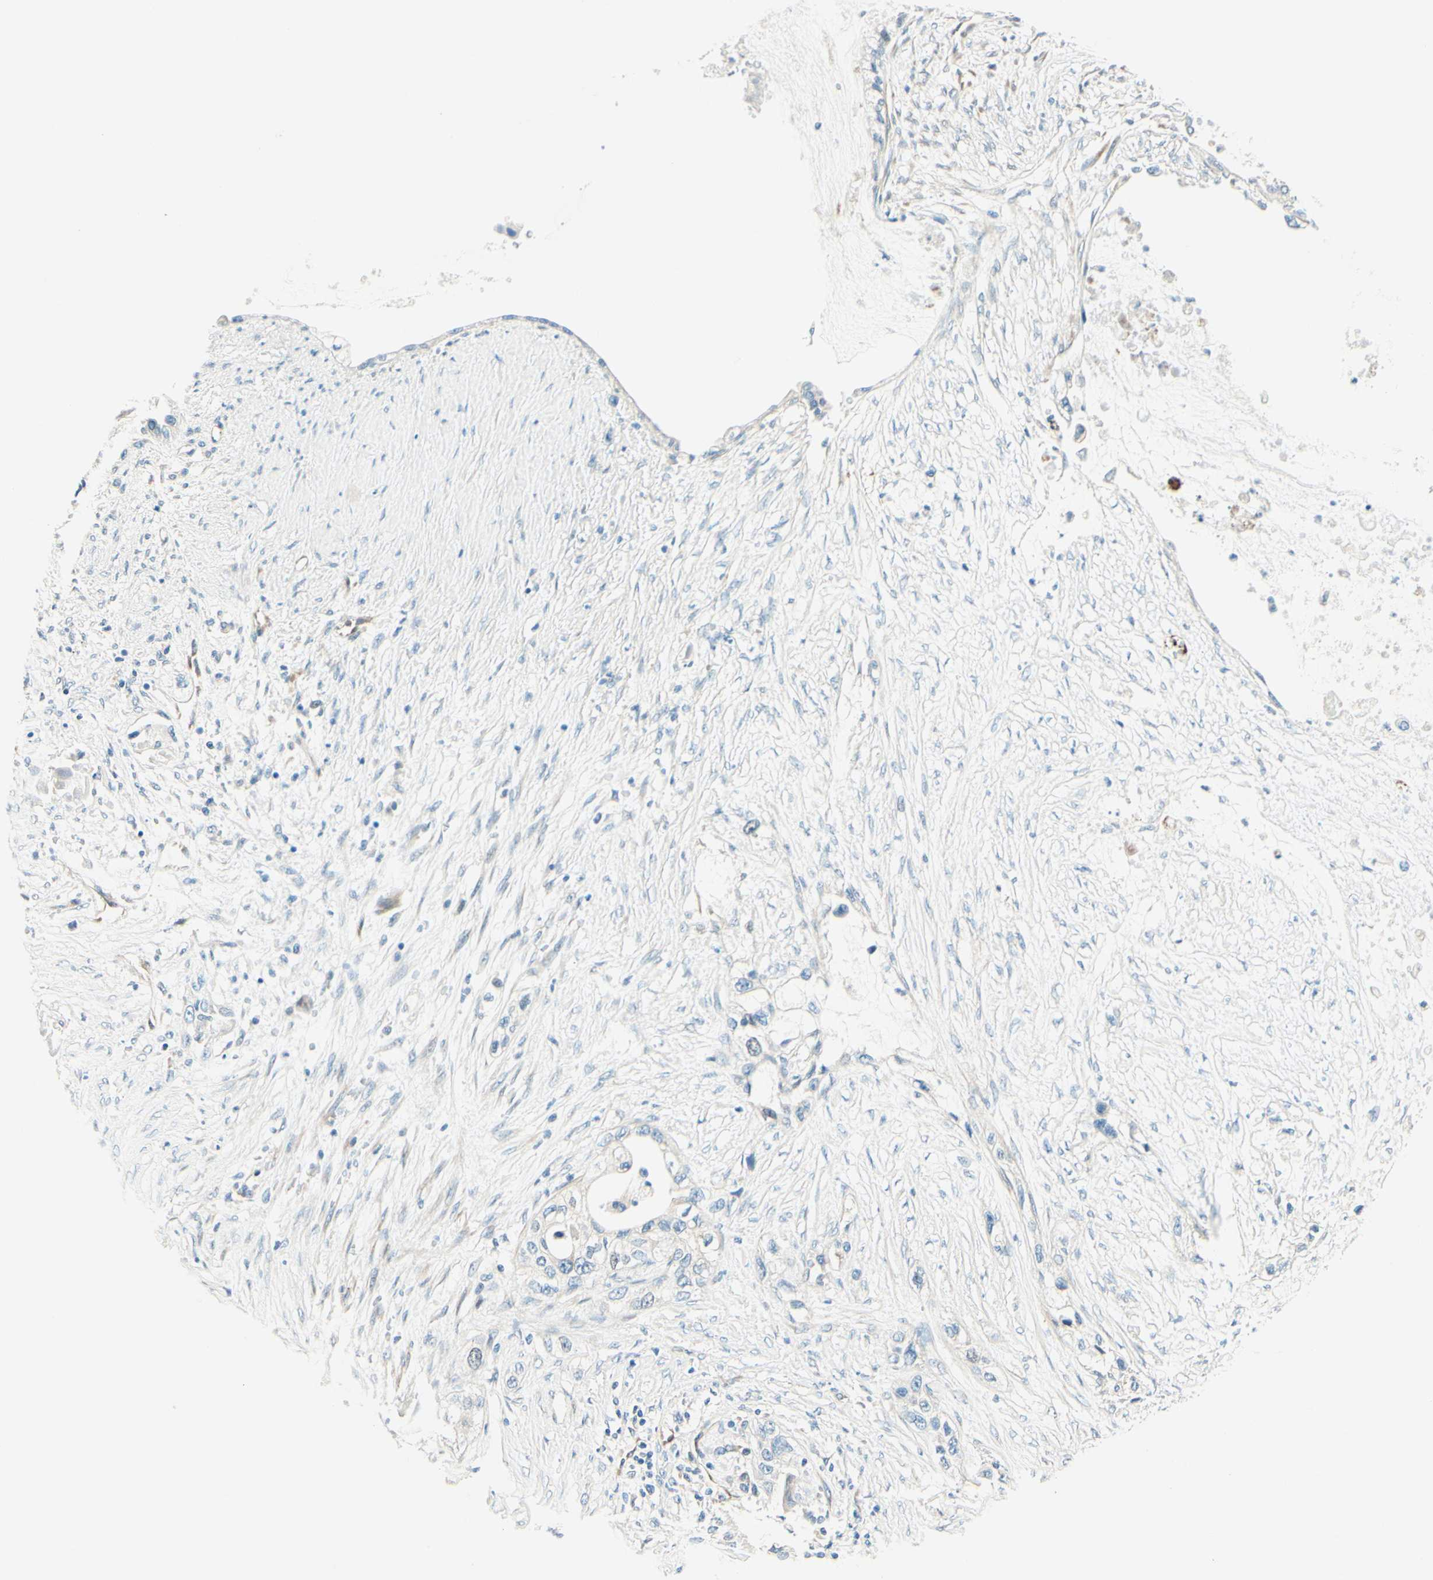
{"staining": {"intensity": "weak", "quantity": "<25%", "location": "cytoplasmic/membranous"}, "tissue": "pancreatic cancer", "cell_type": "Tumor cells", "image_type": "cancer", "snomed": [{"axis": "morphology", "description": "Adenocarcinoma, NOS"}, {"axis": "topography", "description": "Pancreas"}], "caption": "IHC photomicrograph of neoplastic tissue: human pancreatic cancer (adenocarcinoma) stained with DAB (3,3'-diaminobenzidine) shows no significant protein positivity in tumor cells.", "gene": "TAOK2", "patient": {"sex": "female", "age": 70}}